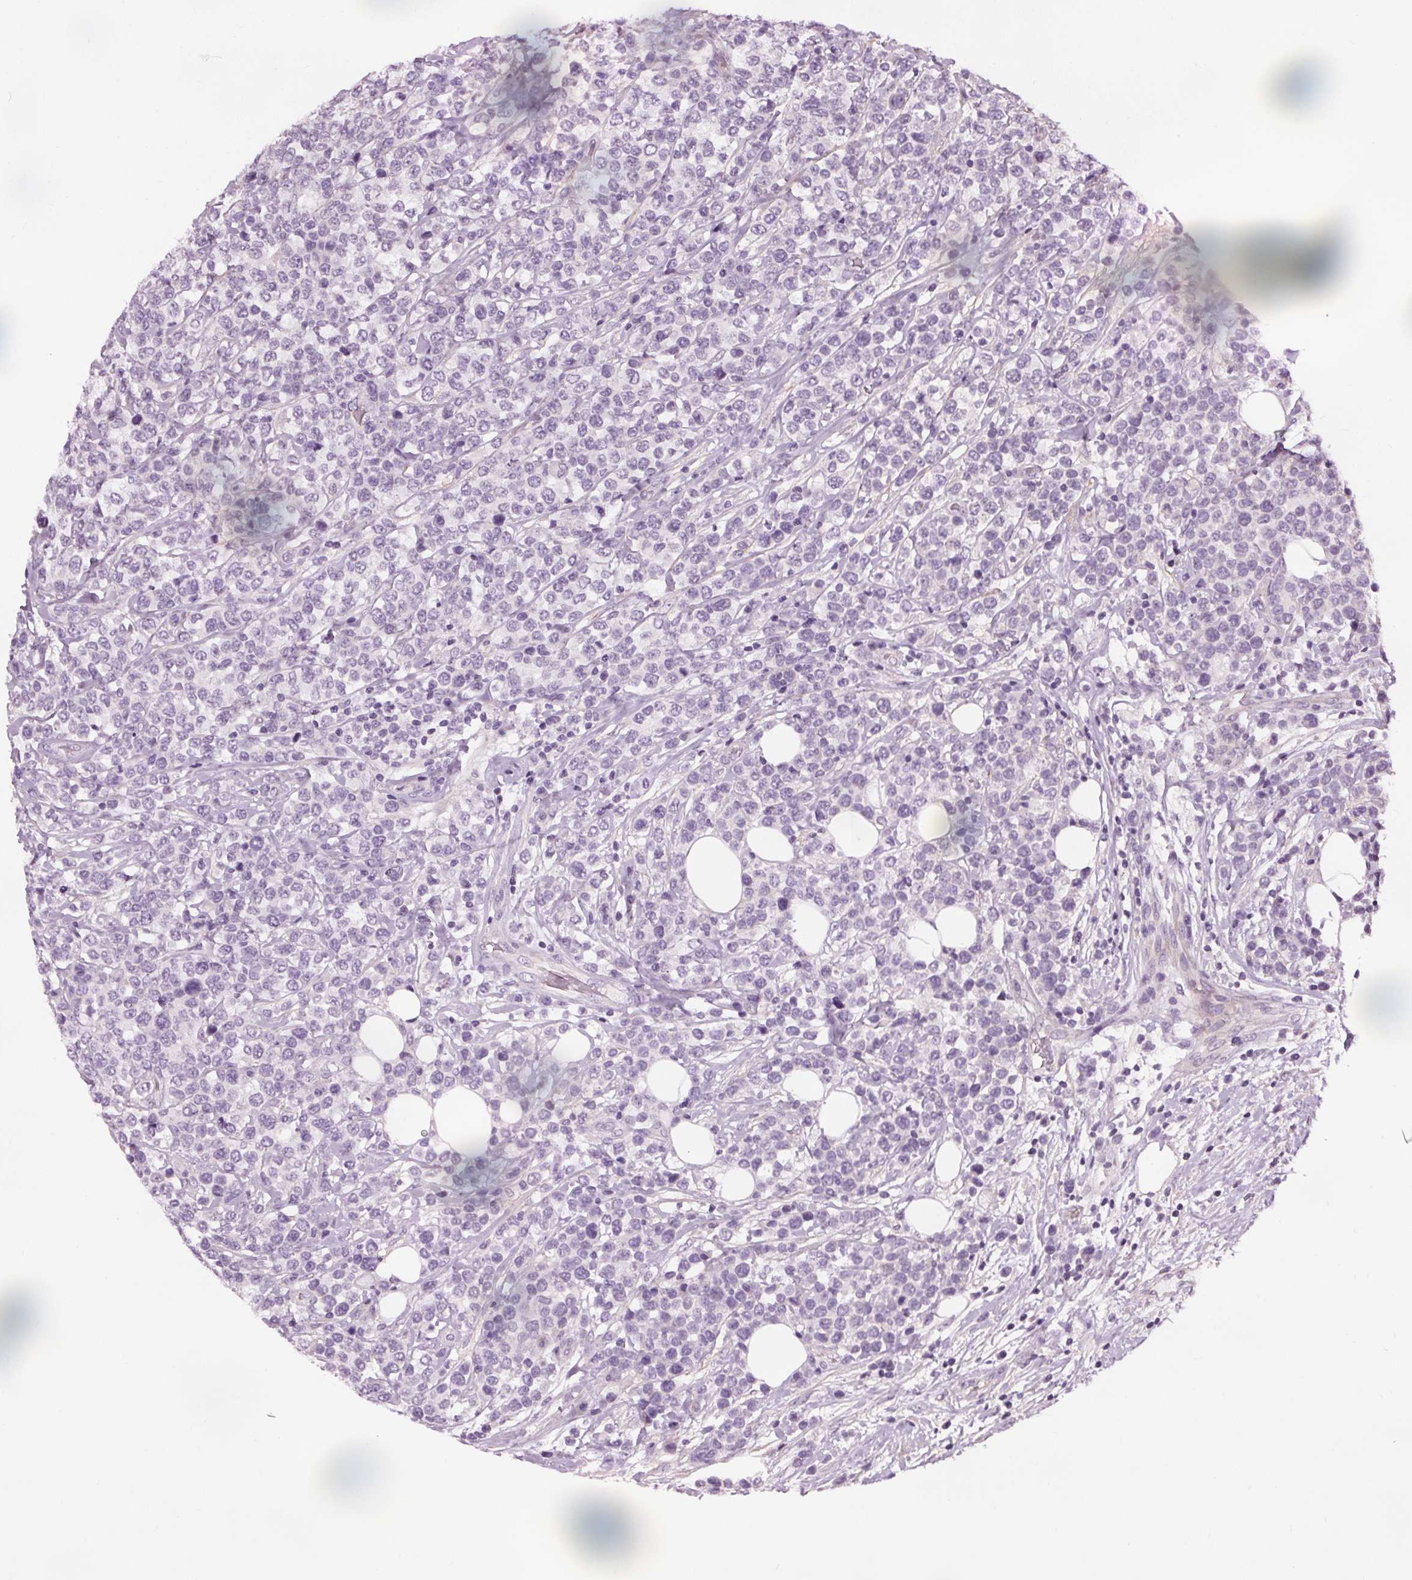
{"staining": {"intensity": "negative", "quantity": "none", "location": "none"}, "tissue": "lymphoma", "cell_type": "Tumor cells", "image_type": "cancer", "snomed": [{"axis": "morphology", "description": "Malignant lymphoma, non-Hodgkin's type, High grade"}, {"axis": "topography", "description": "Soft tissue"}], "caption": "Tumor cells show no significant protein positivity in lymphoma.", "gene": "RASA1", "patient": {"sex": "female", "age": 56}}